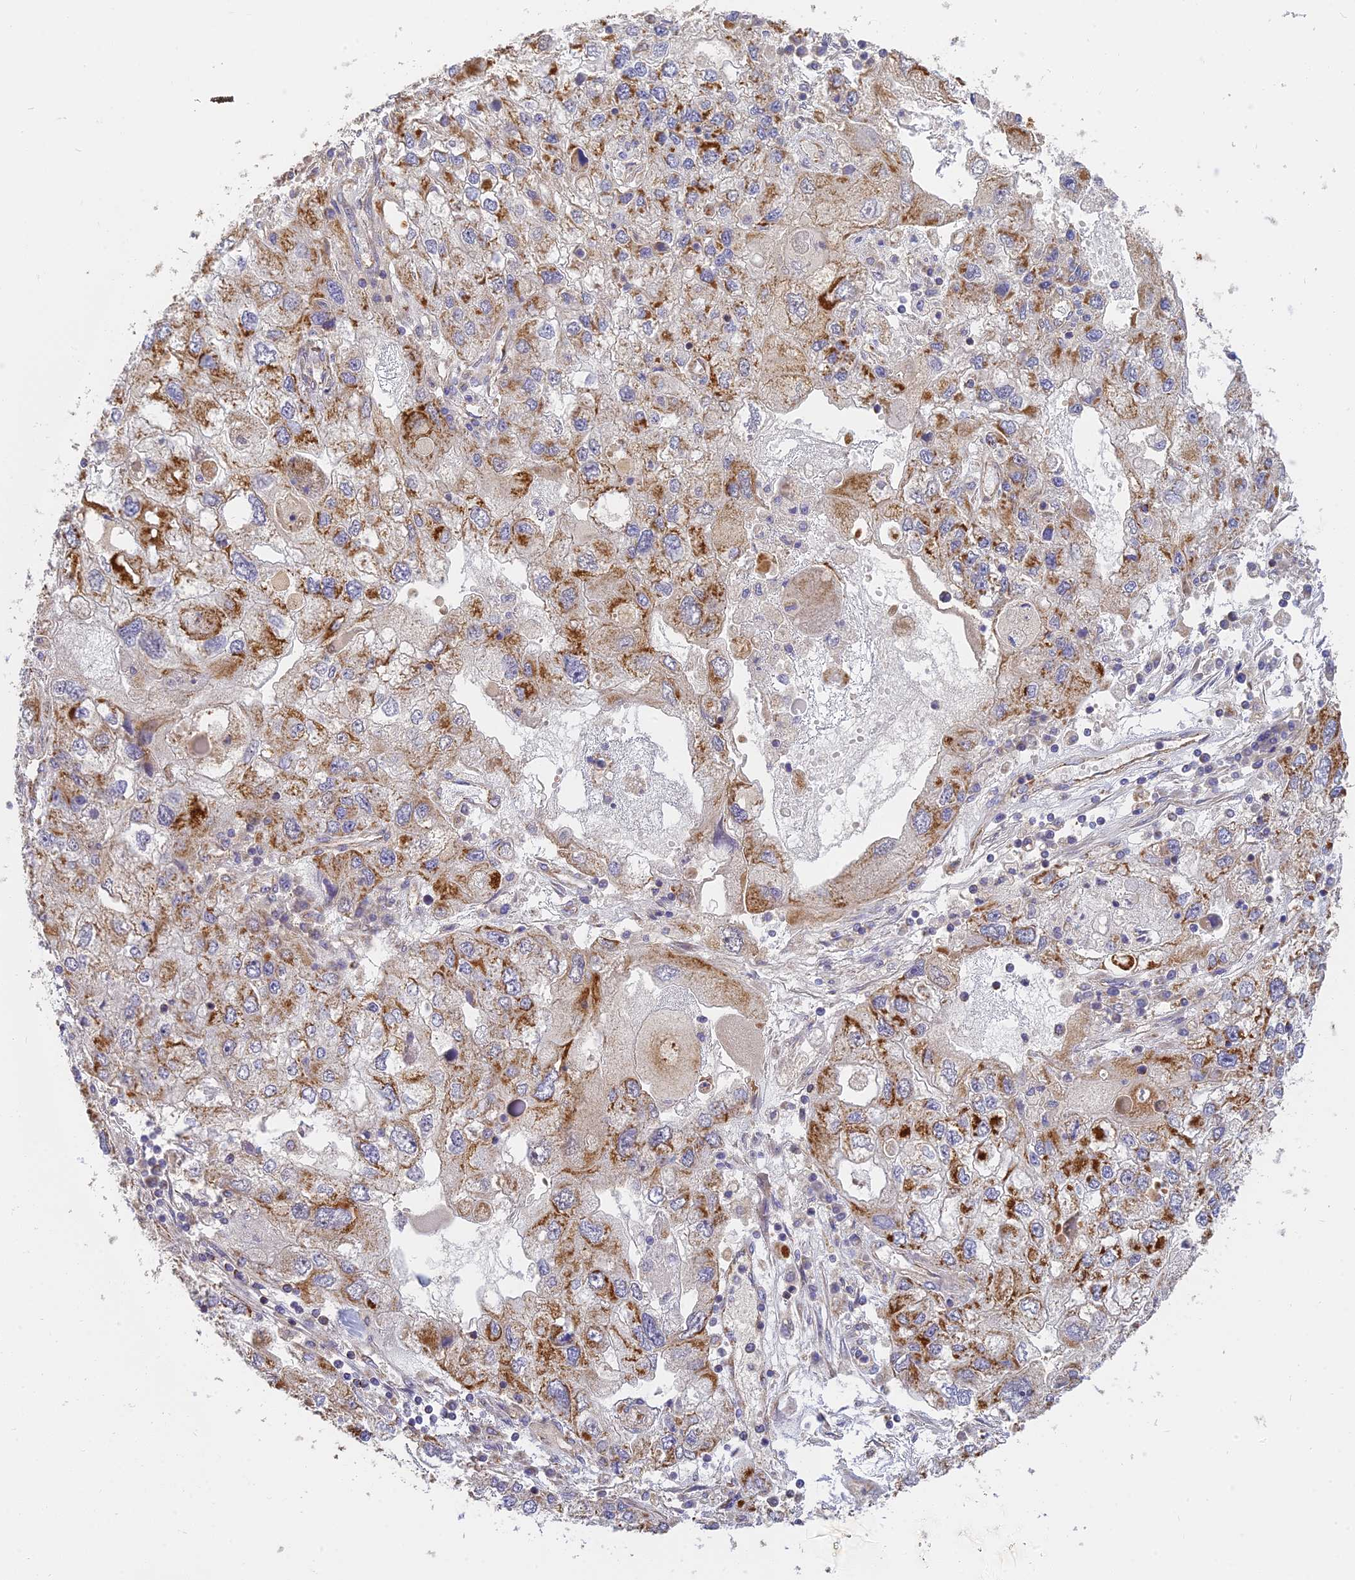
{"staining": {"intensity": "moderate", "quantity": ">75%", "location": "cytoplasmic/membranous"}, "tissue": "endometrial cancer", "cell_type": "Tumor cells", "image_type": "cancer", "snomed": [{"axis": "morphology", "description": "Adenocarcinoma, NOS"}, {"axis": "topography", "description": "Endometrium"}], "caption": "Immunohistochemical staining of human adenocarcinoma (endometrial) exhibits medium levels of moderate cytoplasmic/membranous staining in about >75% of tumor cells. (Stains: DAB in brown, nuclei in blue, Microscopy: brightfield microscopy at high magnification).", "gene": "MRPL15", "patient": {"sex": "female", "age": 49}}